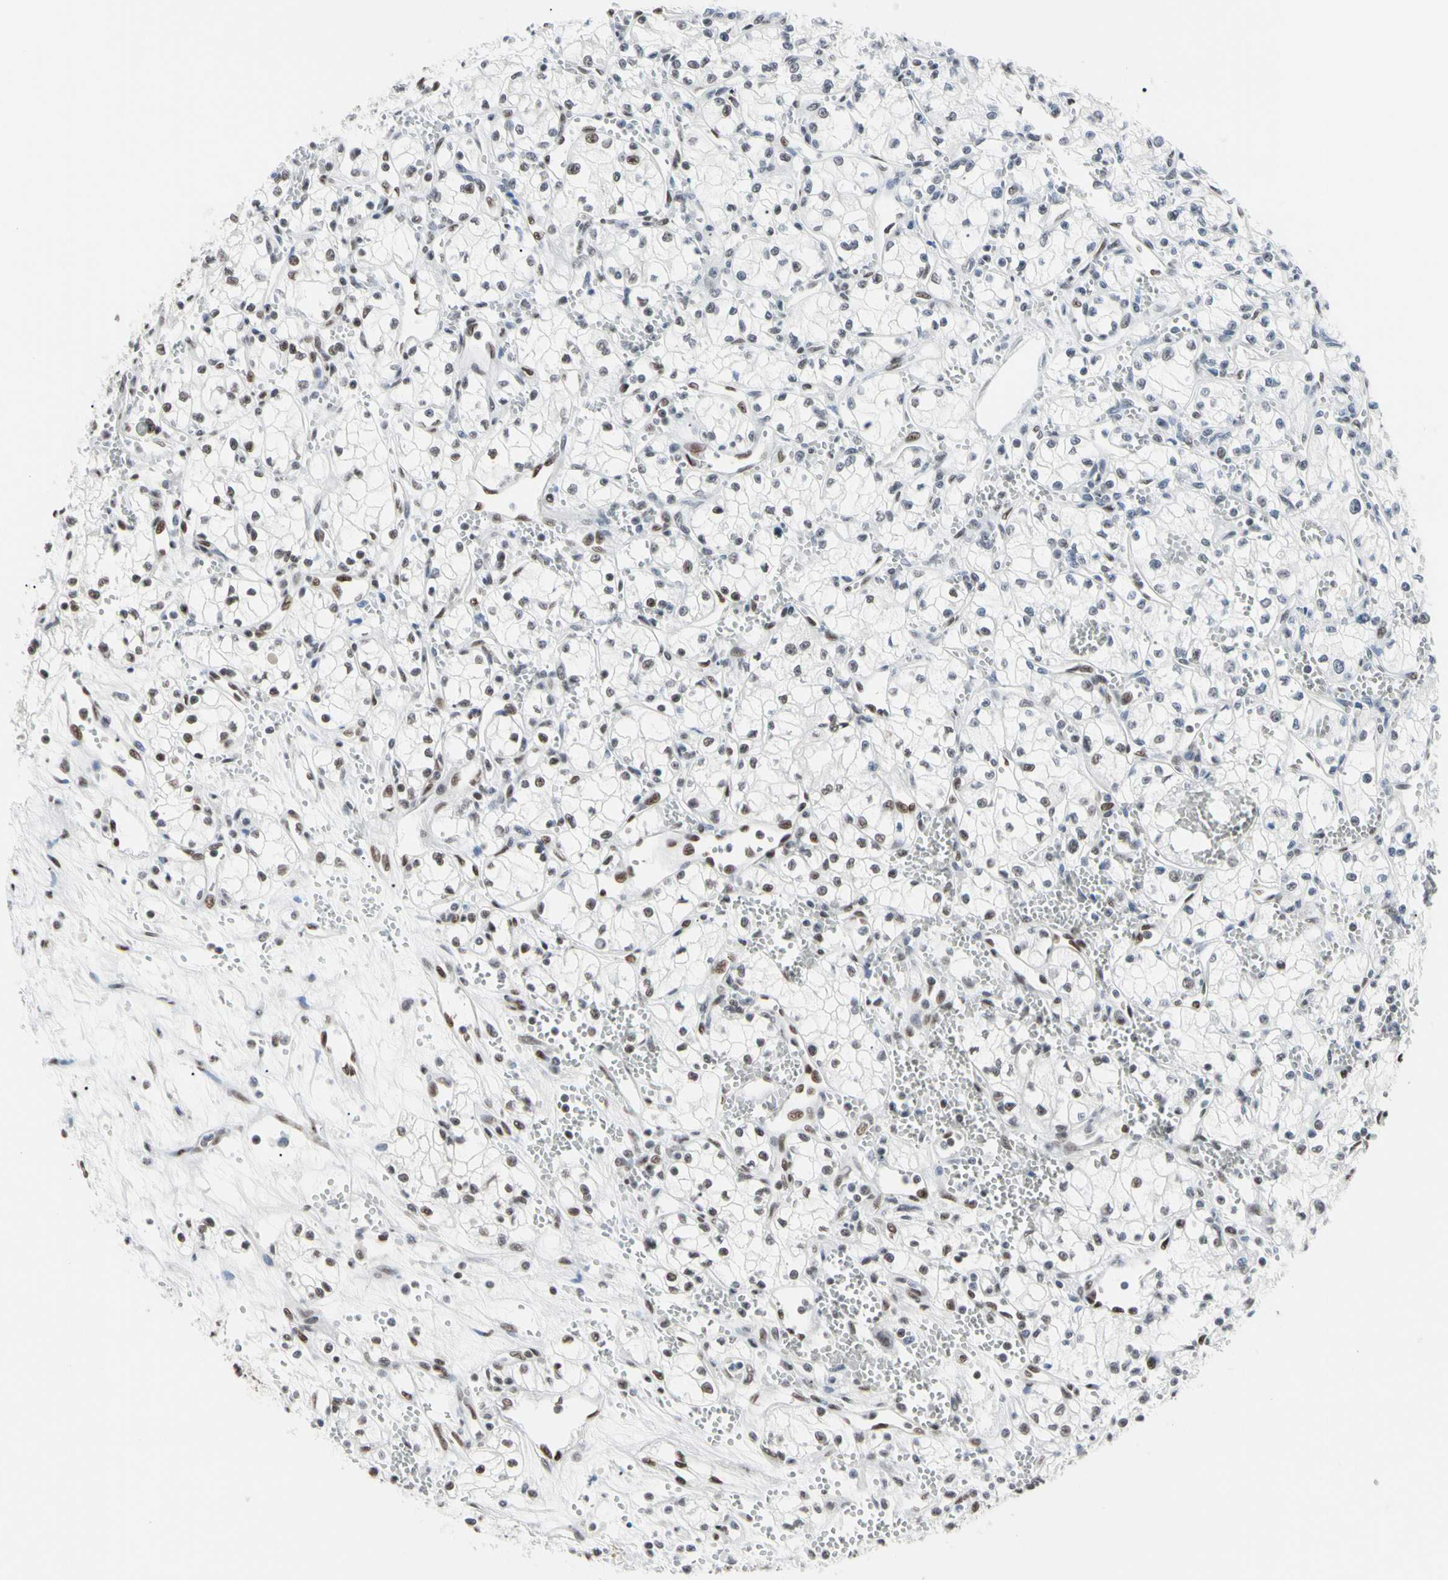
{"staining": {"intensity": "moderate", "quantity": "<25%", "location": "nuclear"}, "tissue": "renal cancer", "cell_type": "Tumor cells", "image_type": "cancer", "snomed": [{"axis": "morphology", "description": "Normal tissue, NOS"}, {"axis": "morphology", "description": "Adenocarcinoma, NOS"}, {"axis": "topography", "description": "Kidney"}], "caption": "Protein staining exhibits moderate nuclear expression in about <25% of tumor cells in renal cancer. The protein is stained brown, and the nuclei are stained in blue (DAB (3,3'-diaminobenzidine) IHC with brightfield microscopy, high magnification).", "gene": "FAM98B", "patient": {"sex": "male", "age": 59}}